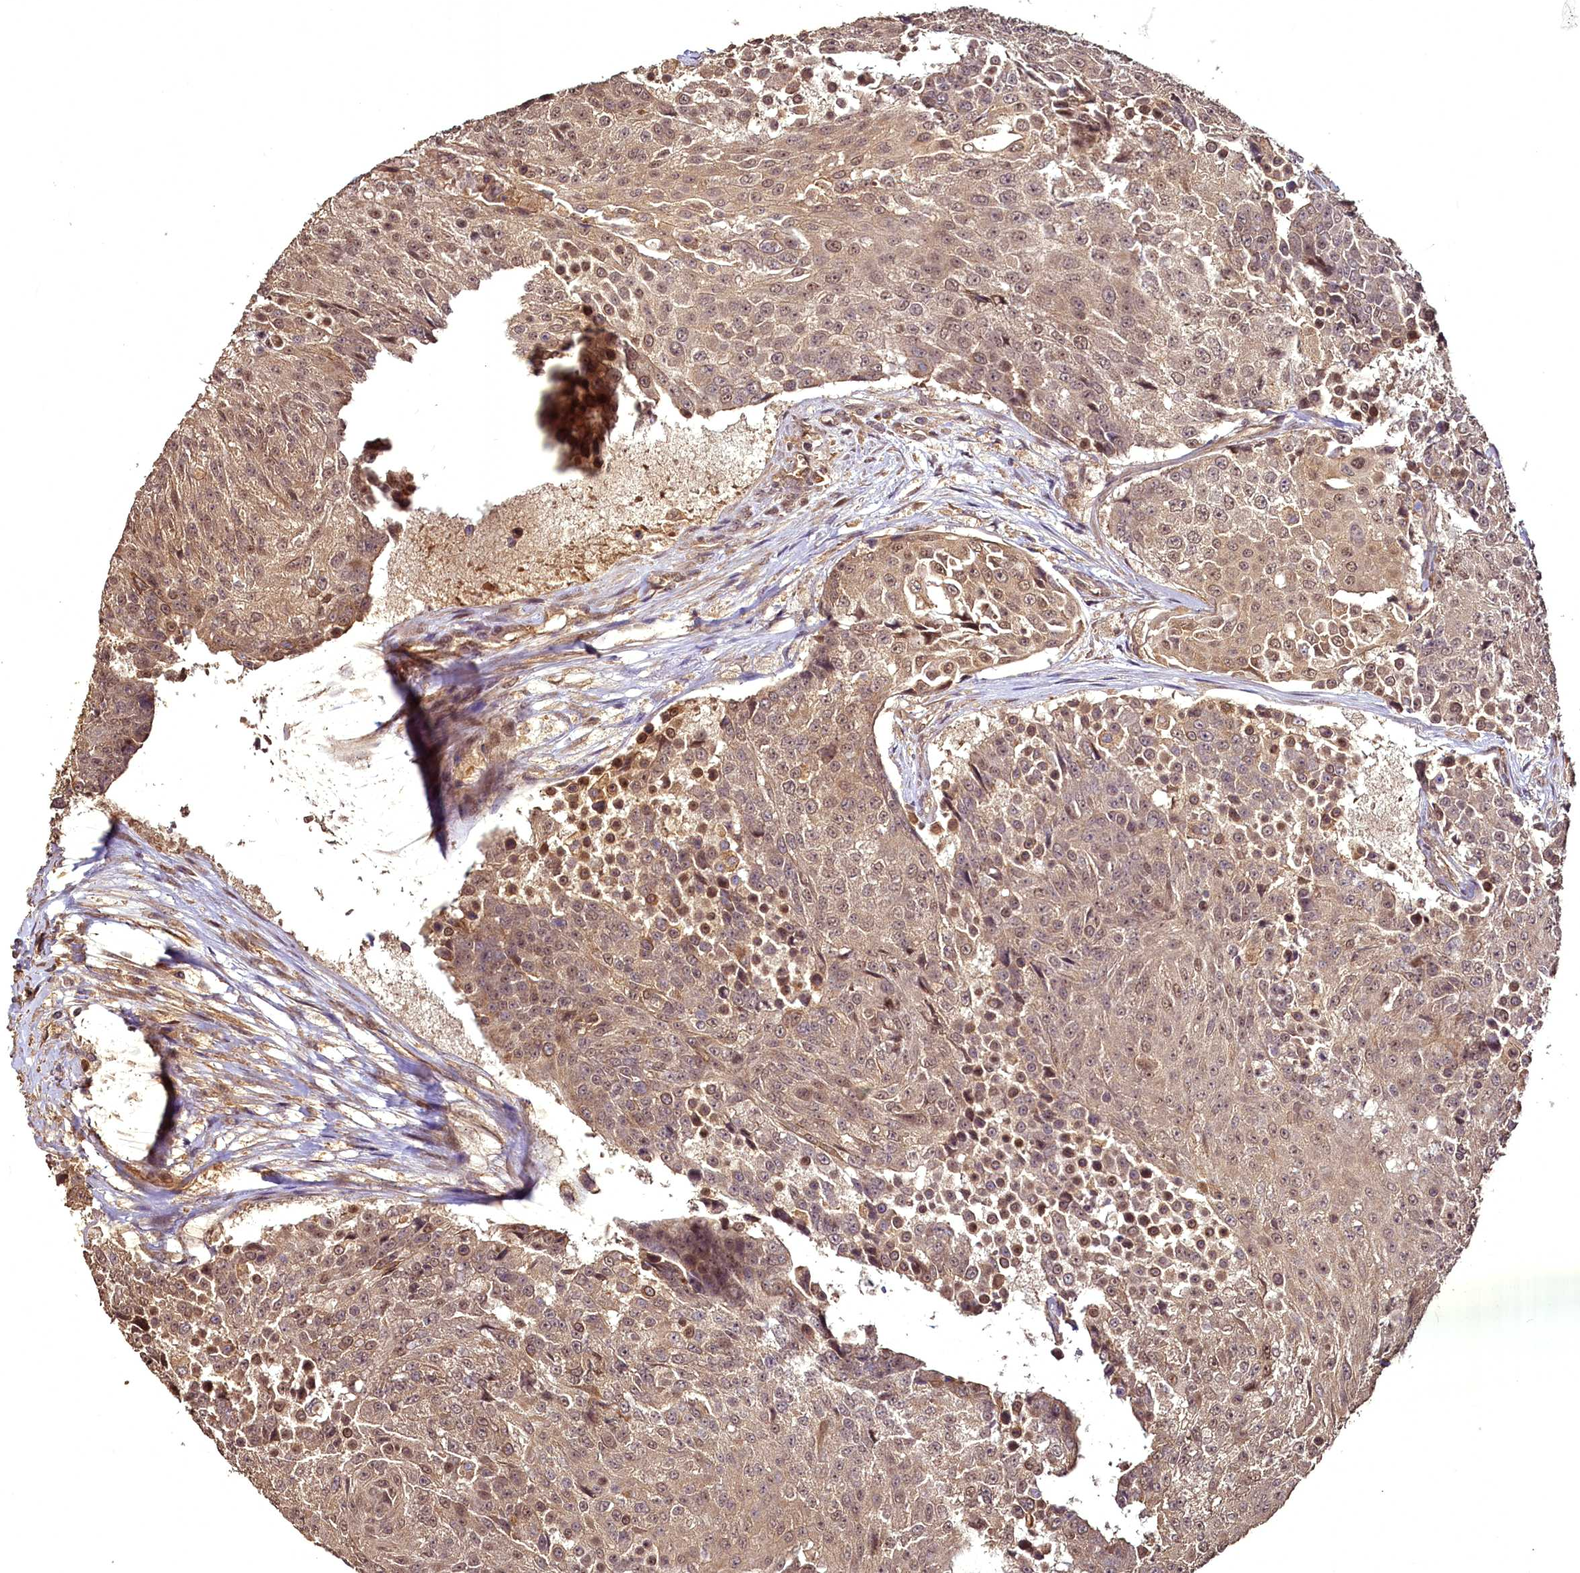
{"staining": {"intensity": "moderate", "quantity": ">75%", "location": "cytoplasmic/membranous,nuclear"}, "tissue": "urothelial cancer", "cell_type": "Tumor cells", "image_type": "cancer", "snomed": [{"axis": "morphology", "description": "Urothelial carcinoma, High grade"}, {"axis": "topography", "description": "Urinary bladder"}], "caption": "DAB (3,3'-diaminobenzidine) immunohistochemical staining of urothelial cancer reveals moderate cytoplasmic/membranous and nuclear protein expression in about >75% of tumor cells. (DAB = brown stain, brightfield microscopy at high magnification).", "gene": "VPS51", "patient": {"sex": "female", "age": 63}}